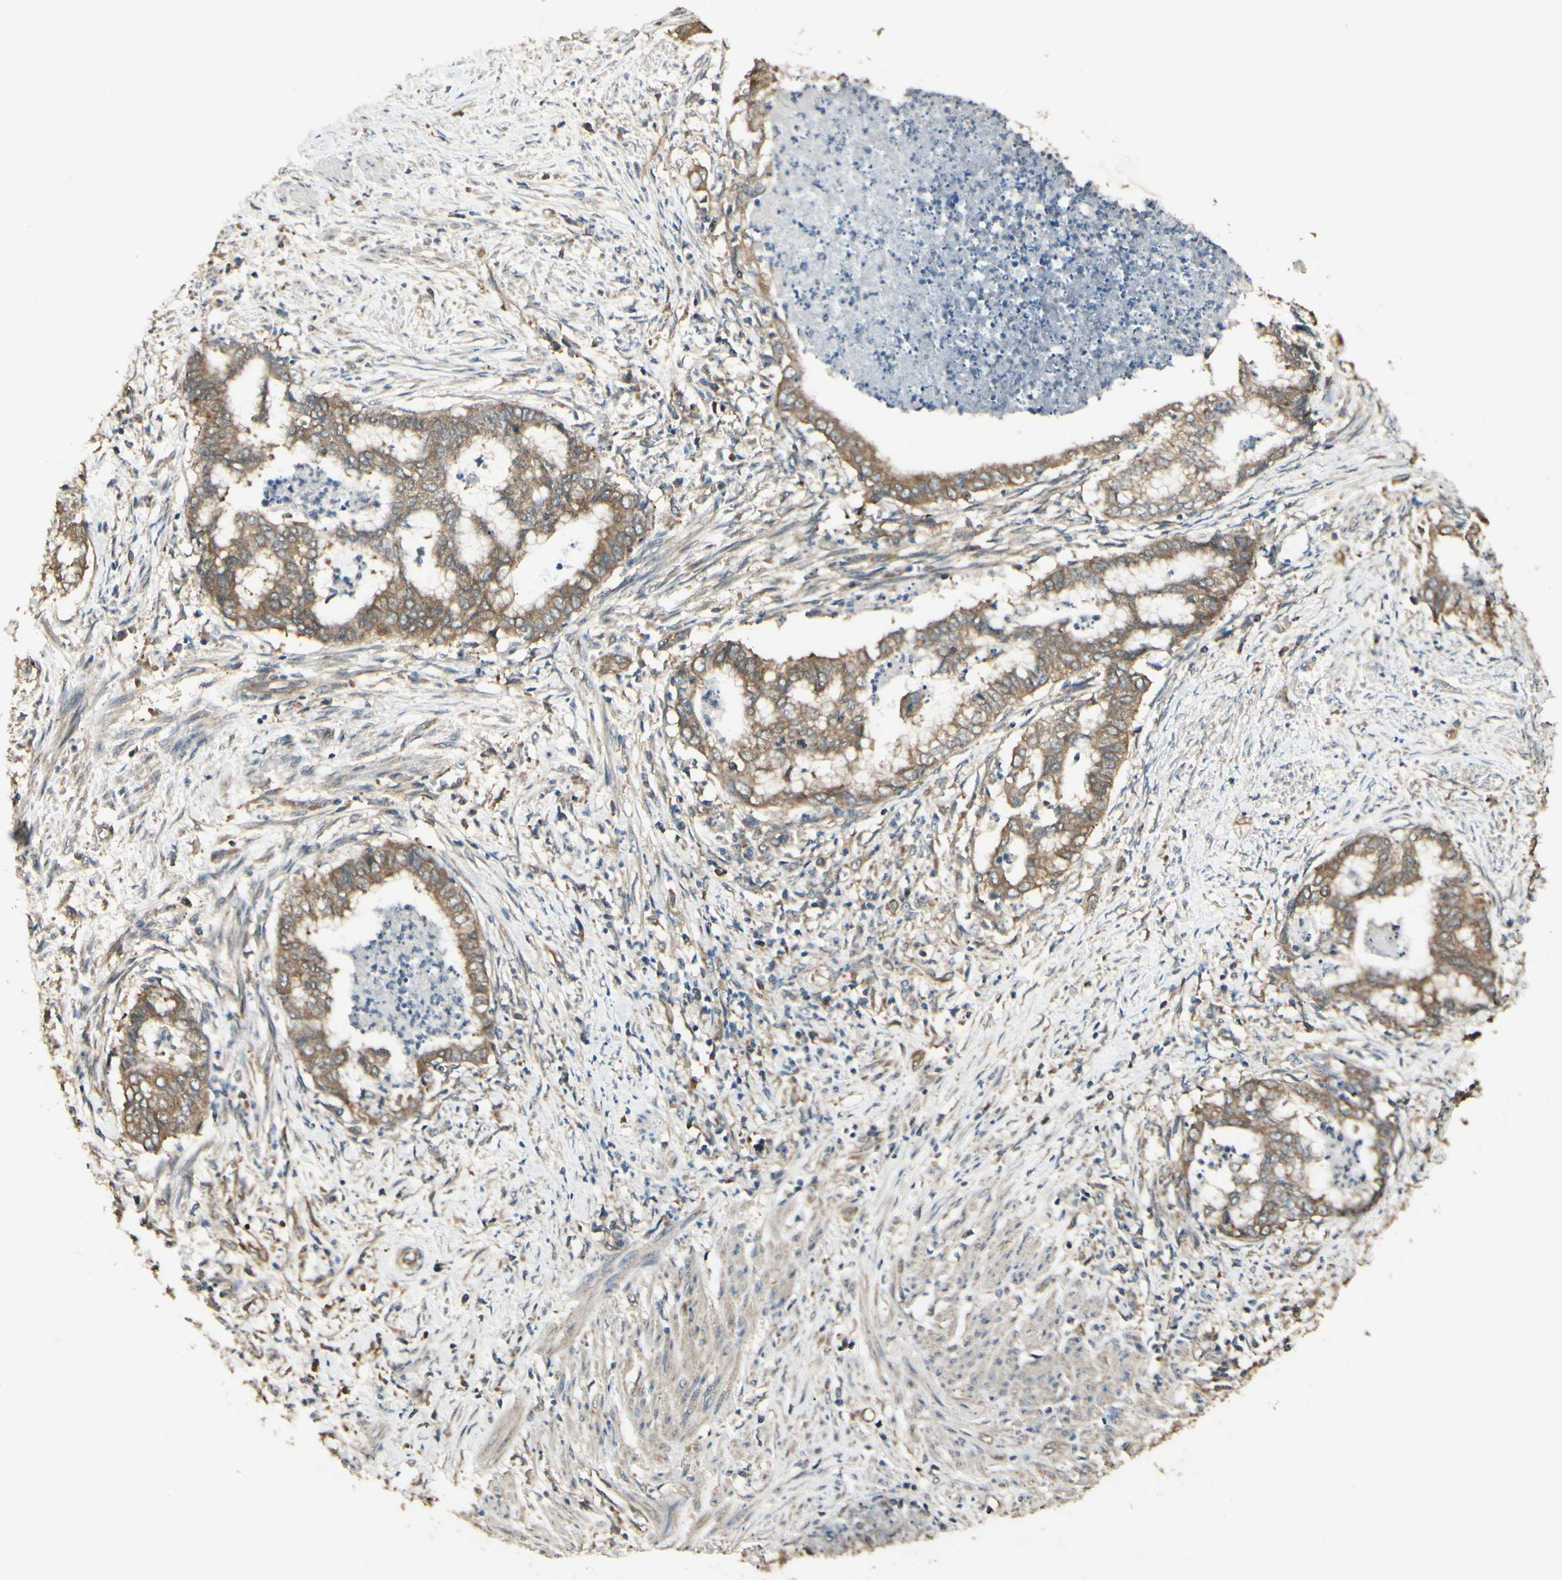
{"staining": {"intensity": "moderate", "quantity": ">75%", "location": "cytoplasmic/membranous"}, "tissue": "endometrial cancer", "cell_type": "Tumor cells", "image_type": "cancer", "snomed": [{"axis": "morphology", "description": "Necrosis, NOS"}, {"axis": "morphology", "description": "Adenocarcinoma, NOS"}, {"axis": "topography", "description": "Endometrium"}], "caption": "A brown stain shows moderate cytoplasmic/membranous expression of a protein in human endometrial cancer (adenocarcinoma) tumor cells.", "gene": "CCT7", "patient": {"sex": "female", "age": 79}}